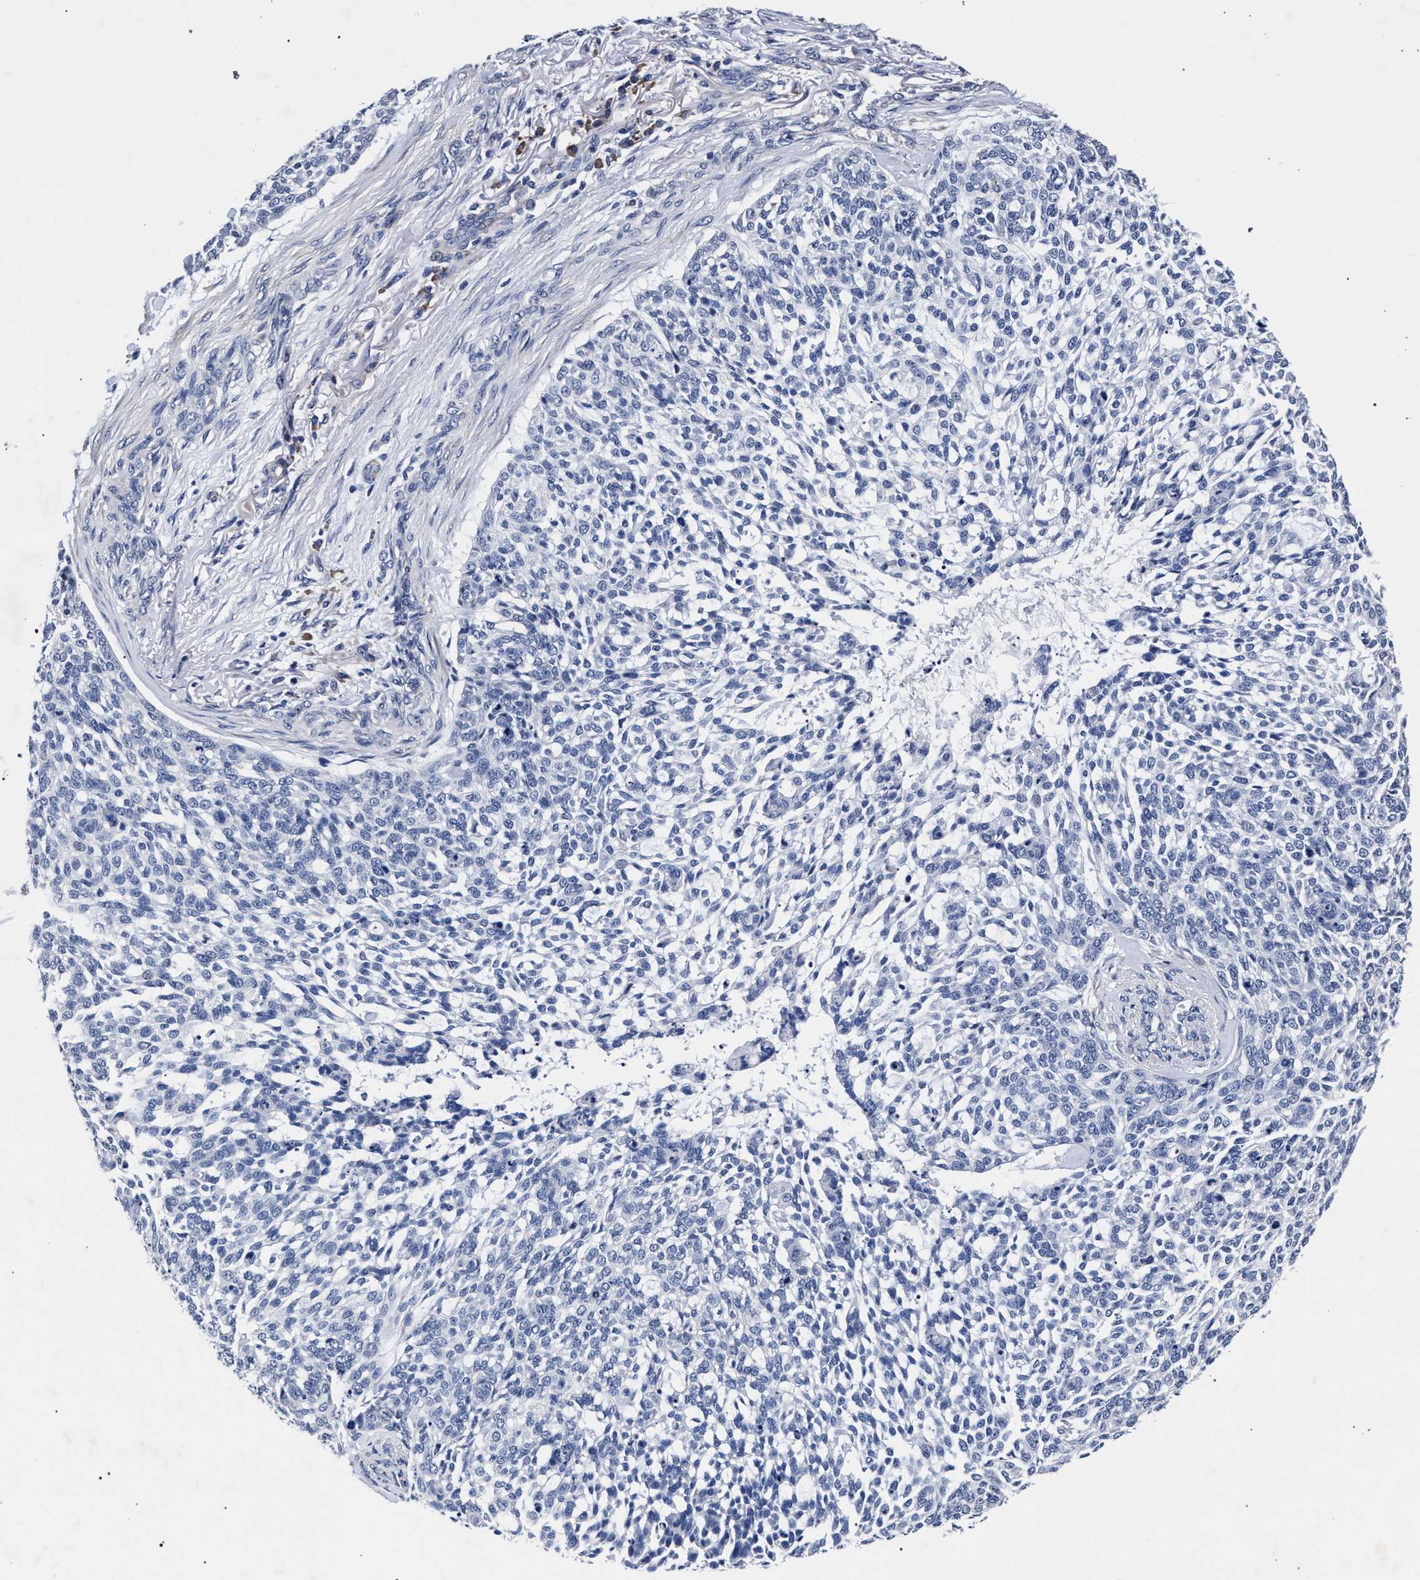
{"staining": {"intensity": "negative", "quantity": "none", "location": "none"}, "tissue": "skin cancer", "cell_type": "Tumor cells", "image_type": "cancer", "snomed": [{"axis": "morphology", "description": "Basal cell carcinoma"}, {"axis": "topography", "description": "Skin"}], "caption": "The photomicrograph shows no staining of tumor cells in skin basal cell carcinoma.", "gene": "CFAP95", "patient": {"sex": "female", "age": 64}}